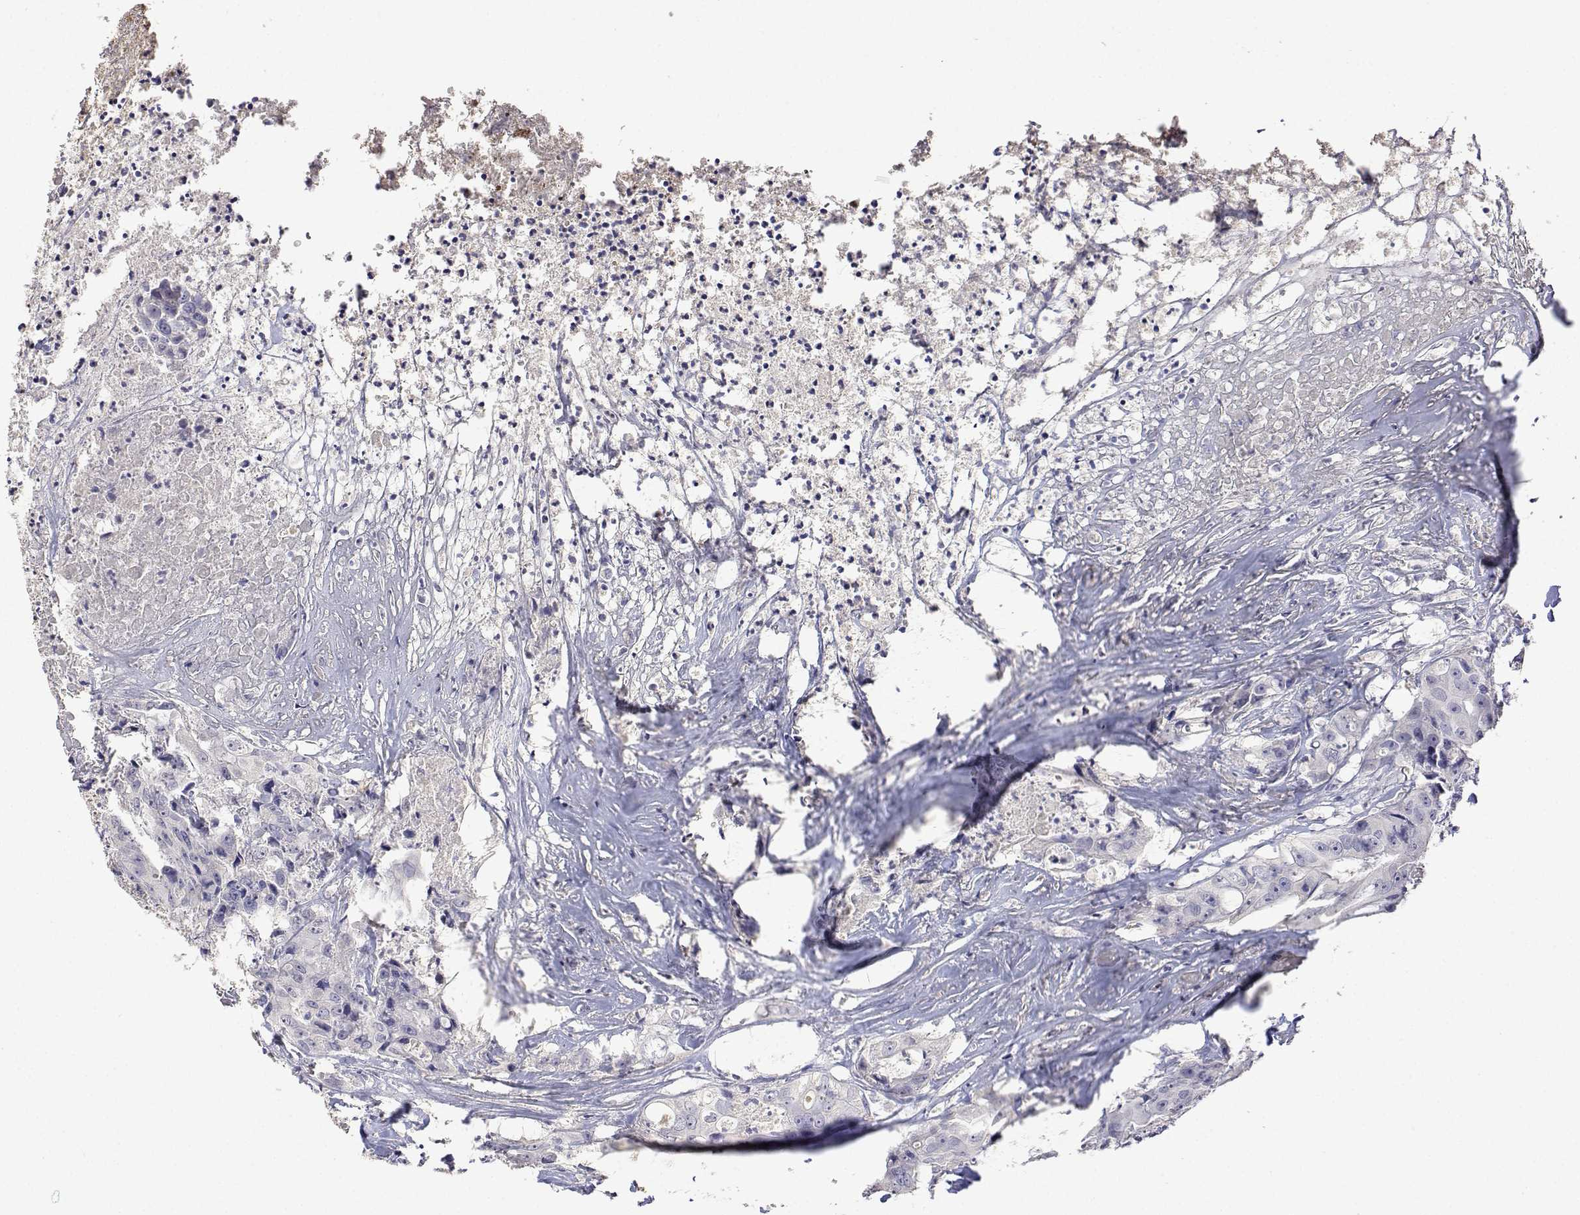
{"staining": {"intensity": "negative", "quantity": "none", "location": "none"}, "tissue": "colorectal cancer", "cell_type": "Tumor cells", "image_type": "cancer", "snomed": [{"axis": "morphology", "description": "Adenocarcinoma, NOS"}, {"axis": "topography", "description": "Rectum"}], "caption": "A photomicrograph of human colorectal cancer is negative for staining in tumor cells. (Brightfield microscopy of DAB (3,3'-diaminobenzidine) immunohistochemistry (IHC) at high magnification).", "gene": "PLCB1", "patient": {"sex": "female", "age": 62}}